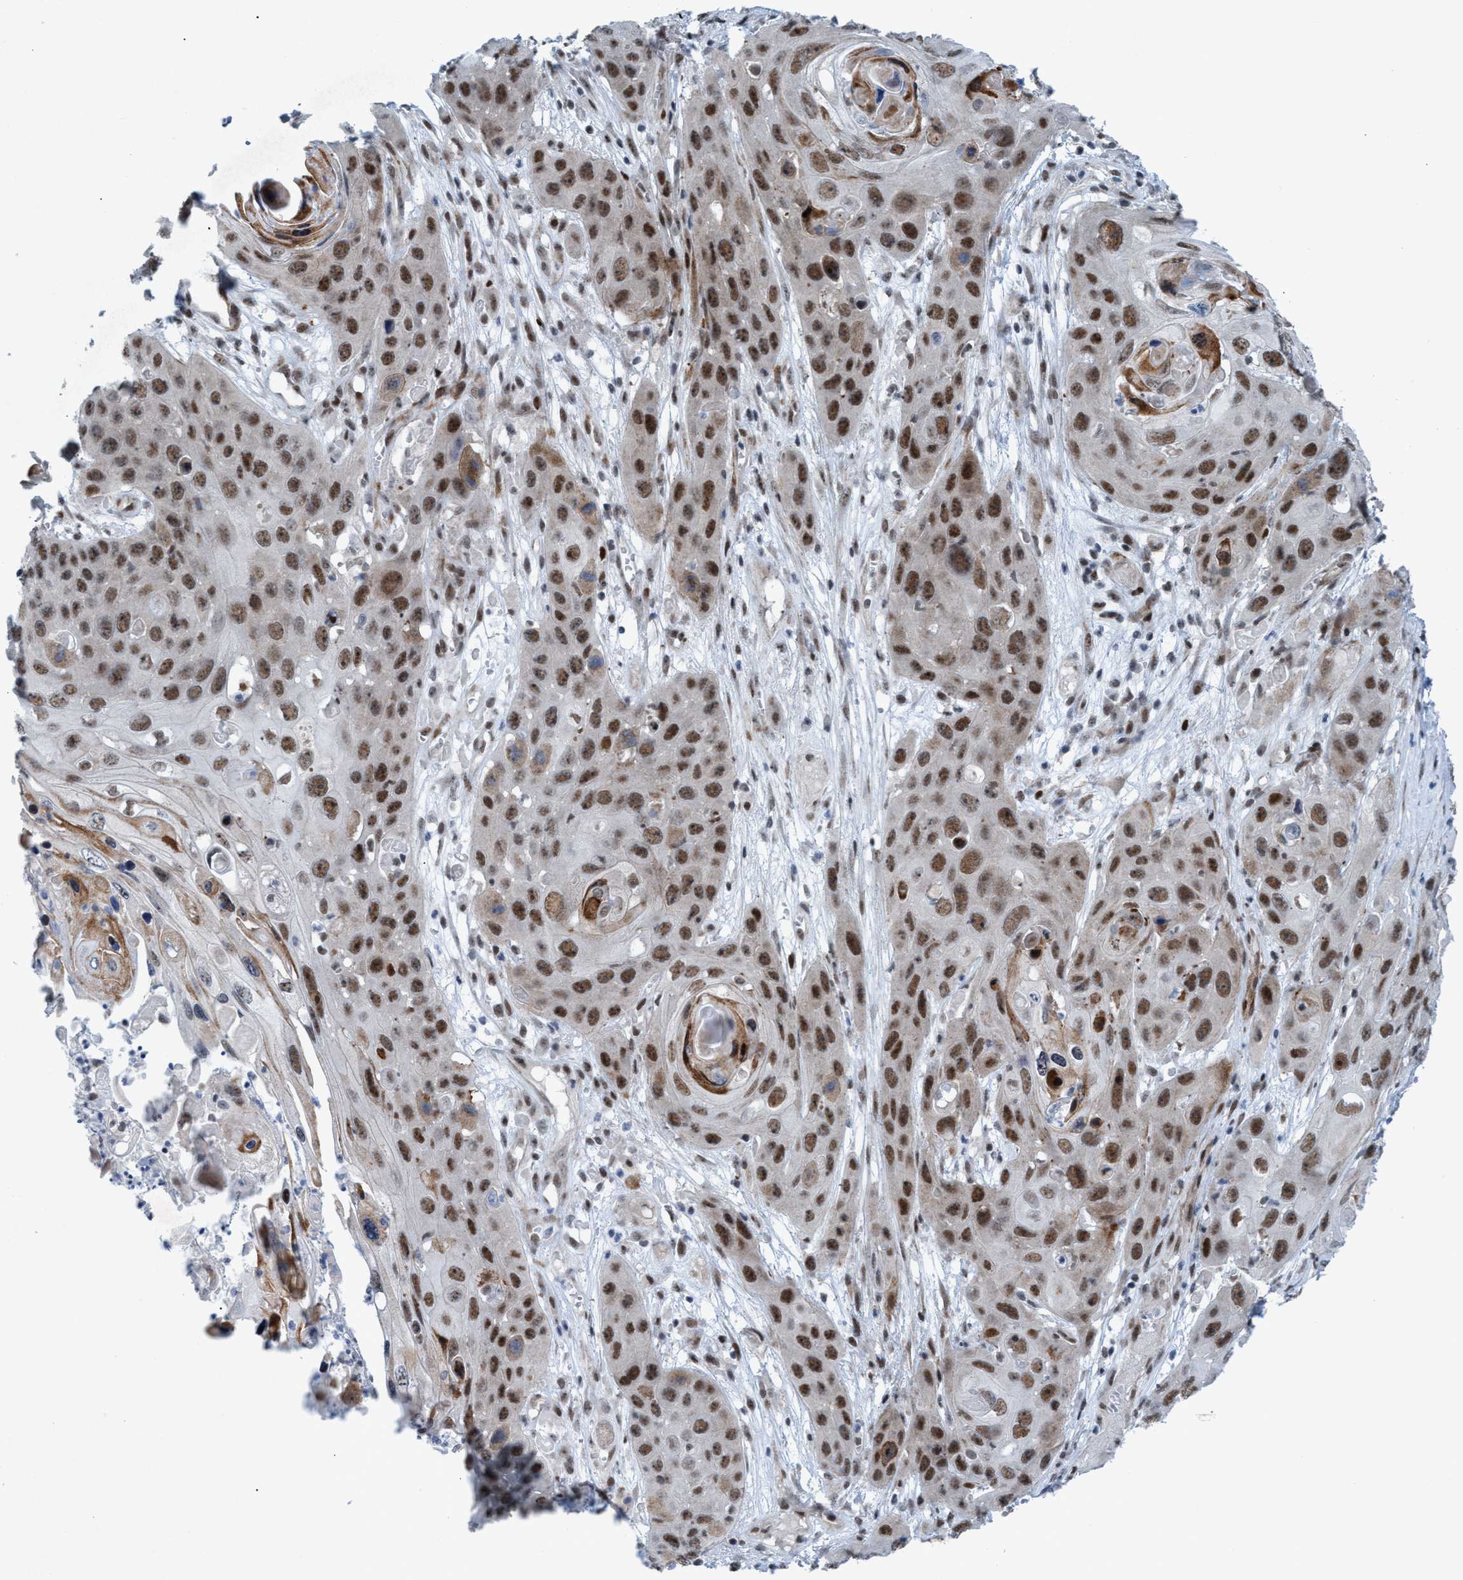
{"staining": {"intensity": "moderate", "quantity": ">75%", "location": "nuclear"}, "tissue": "skin cancer", "cell_type": "Tumor cells", "image_type": "cancer", "snomed": [{"axis": "morphology", "description": "Squamous cell carcinoma, NOS"}, {"axis": "topography", "description": "Skin"}], "caption": "Squamous cell carcinoma (skin) tissue reveals moderate nuclear staining in about >75% of tumor cells", "gene": "CWC27", "patient": {"sex": "male", "age": 55}}